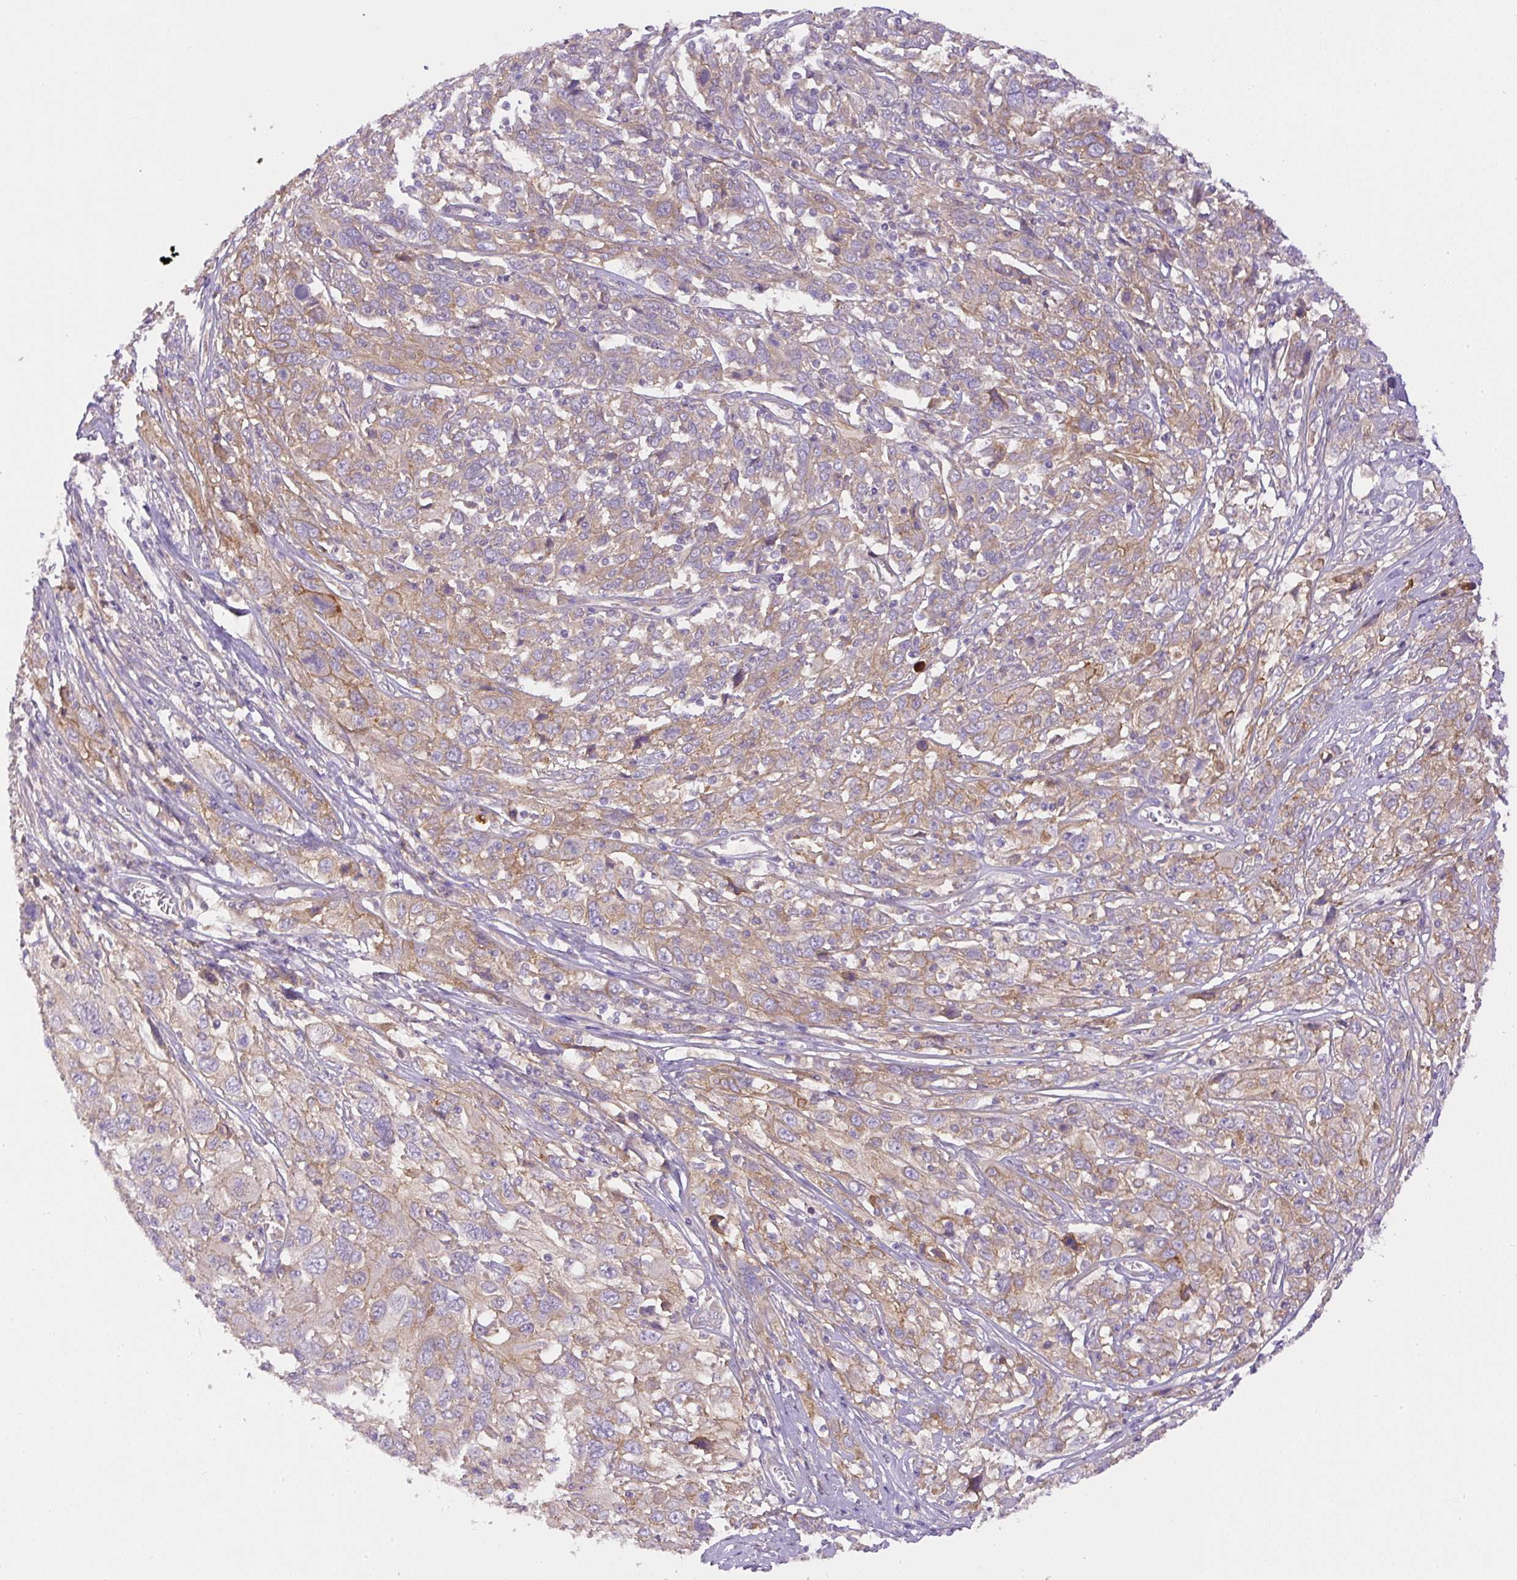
{"staining": {"intensity": "weak", "quantity": "25%-75%", "location": "cytoplasmic/membranous"}, "tissue": "cervical cancer", "cell_type": "Tumor cells", "image_type": "cancer", "snomed": [{"axis": "morphology", "description": "Squamous cell carcinoma, NOS"}, {"axis": "topography", "description": "Cervix"}], "caption": "Immunohistochemical staining of squamous cell carcinoma (cervical) exhibits weak cytoplasmic/membranous protein positivity in about 25%-75% of tumor cells.", "gene": "DAPK1", "patient": {"sex": "female", "age": 46}}